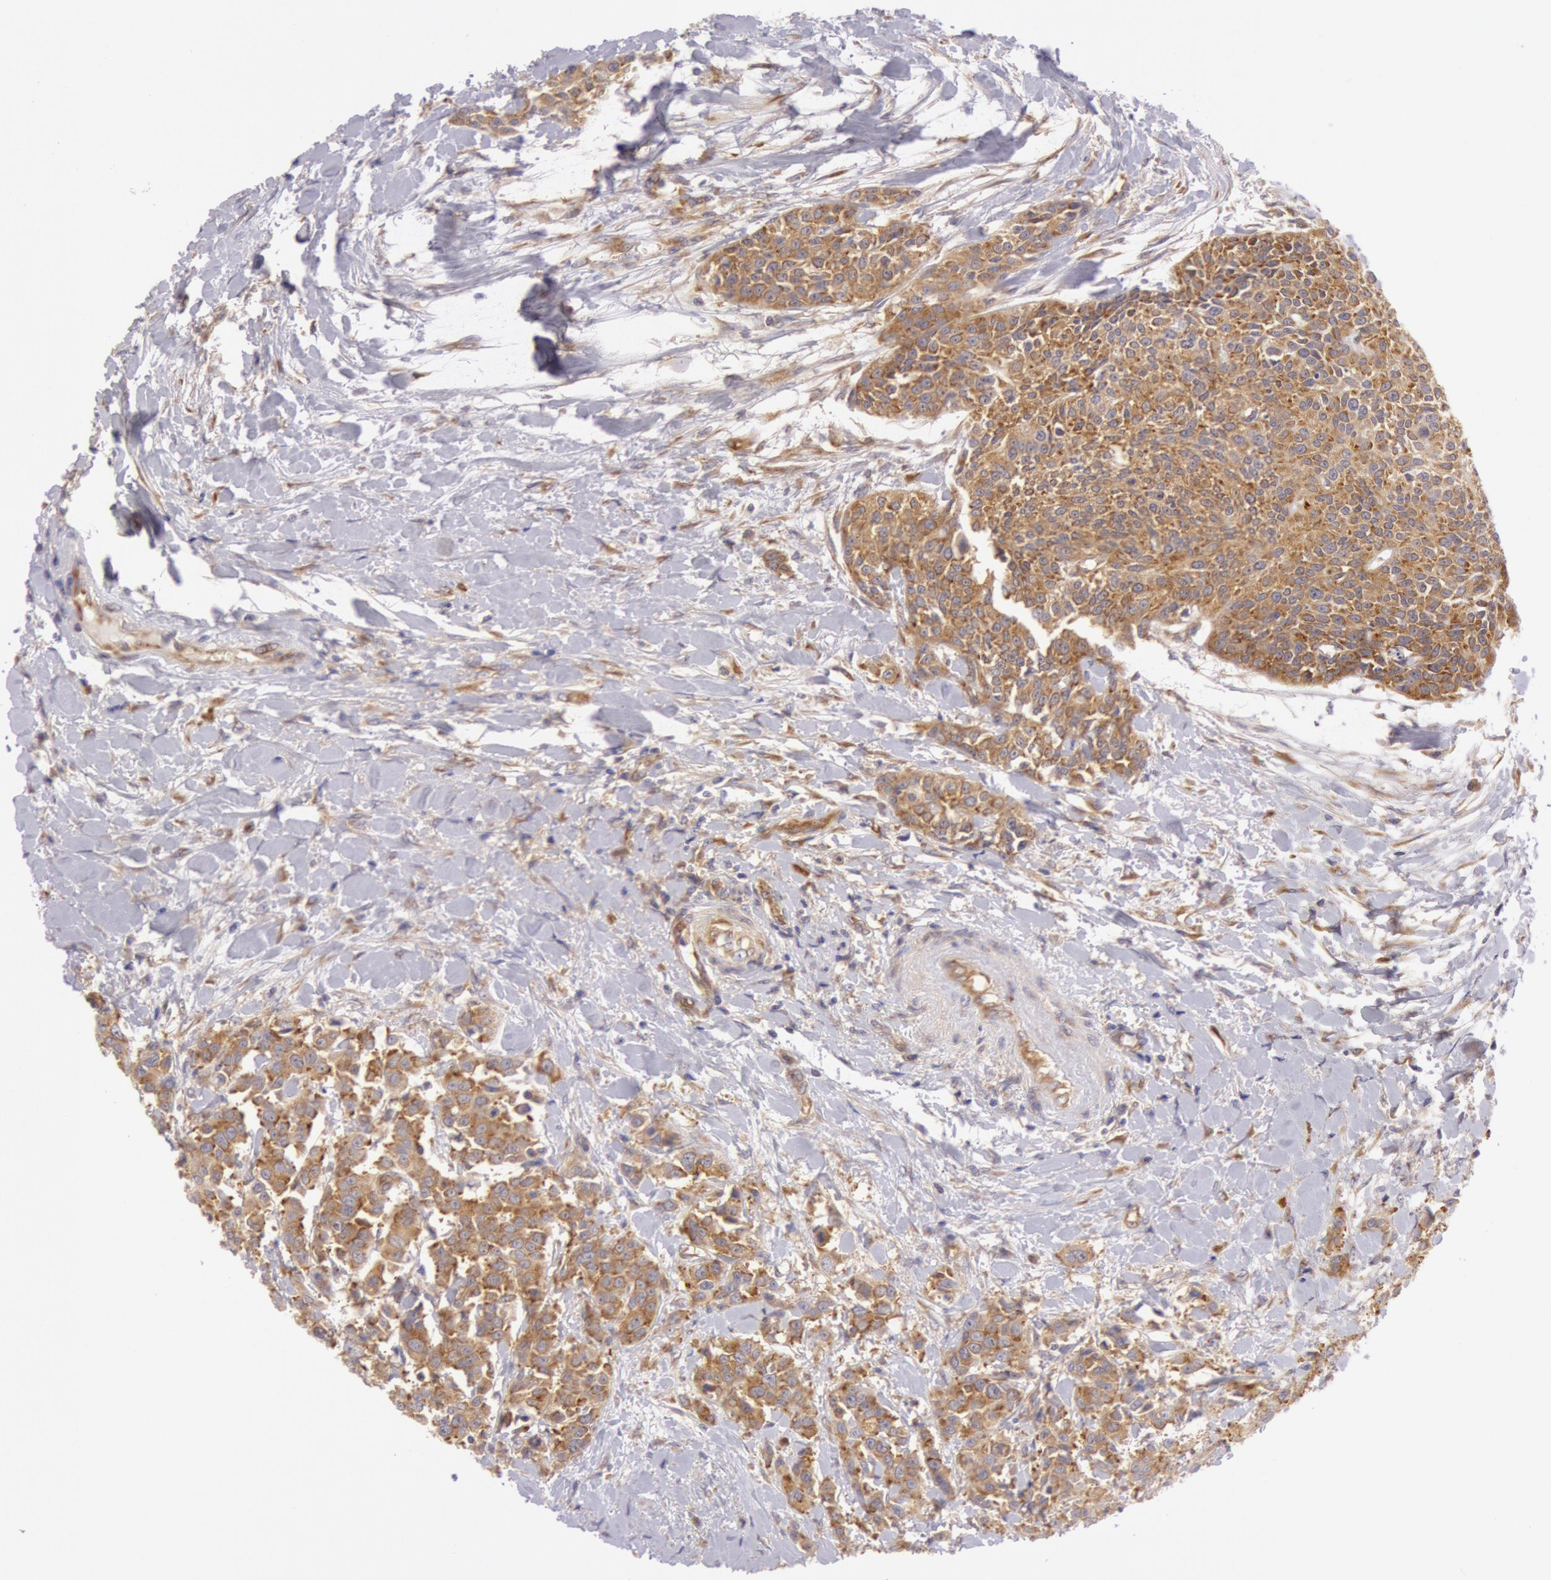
{"staining": {"intensity": "moderate", "quantity": ">75%", "location": "cytoplasmic/membranous"}, "tissue": "urothelial cancer", "cell_type": "Tumor cells", "image_type": "cancer", "snomed": [{"axis": "morphology", "description": "Urothelial carcinoma, High grade"}, {"axis": "topography", "description": "Urinary bladder"}], "caption": "A histopathology image of urothelial cancer stained for a protein exhibits moderate cytoplasmic/membranous brown staining in tumor cells.", "gene": "CHUK", "patient": {"sex": "male", "age": 56}}